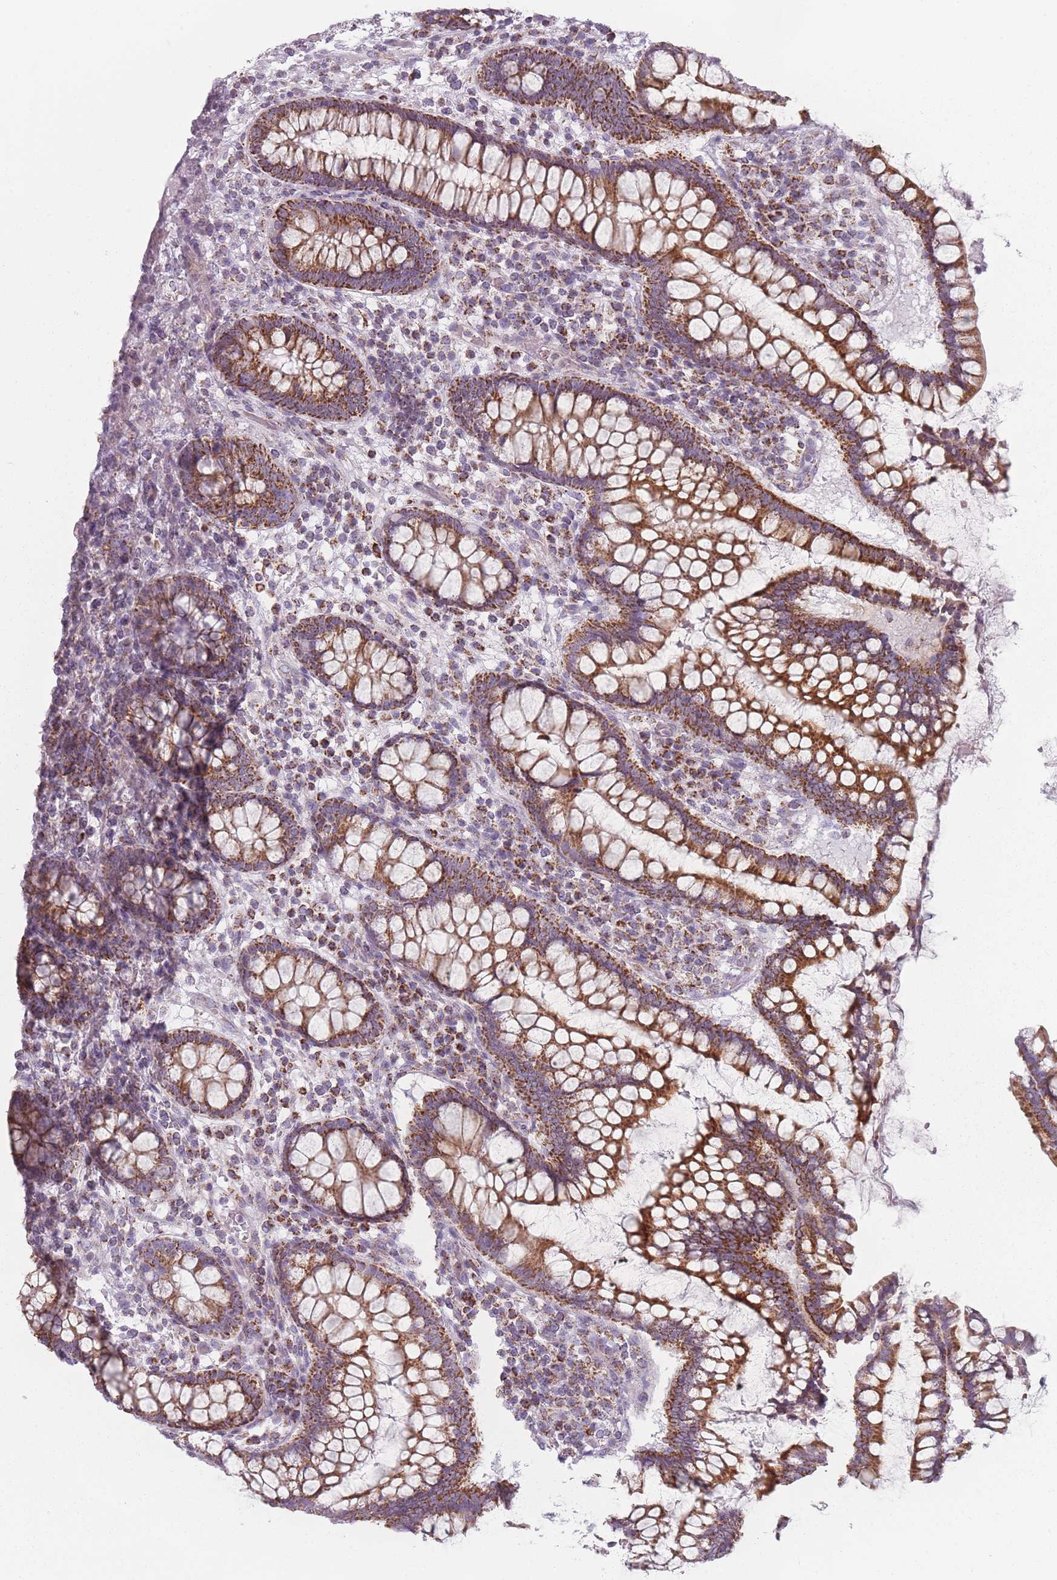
{"staining": {"intensity": "negative", "quantity": "none", "location": "none"}, "tissue": "colon", "cell_type": "Endothelial cells", "image_type": "normal", "snomed": [{"axis": "morphology", "description": "Normal tissue, NOS"}, {"axis": "topography", "description": "Colon"}], "caption": "IHC histopathology image of unremarkable human colon stained for a protein (brown), which shows no expression in endothelial cells. (DAB (3,3'-diaminobenzidine) immunohistochemistry (IHC), high magnification).", "gene": "DCHS1", "patient": {"sex": "female", "age": 79}}